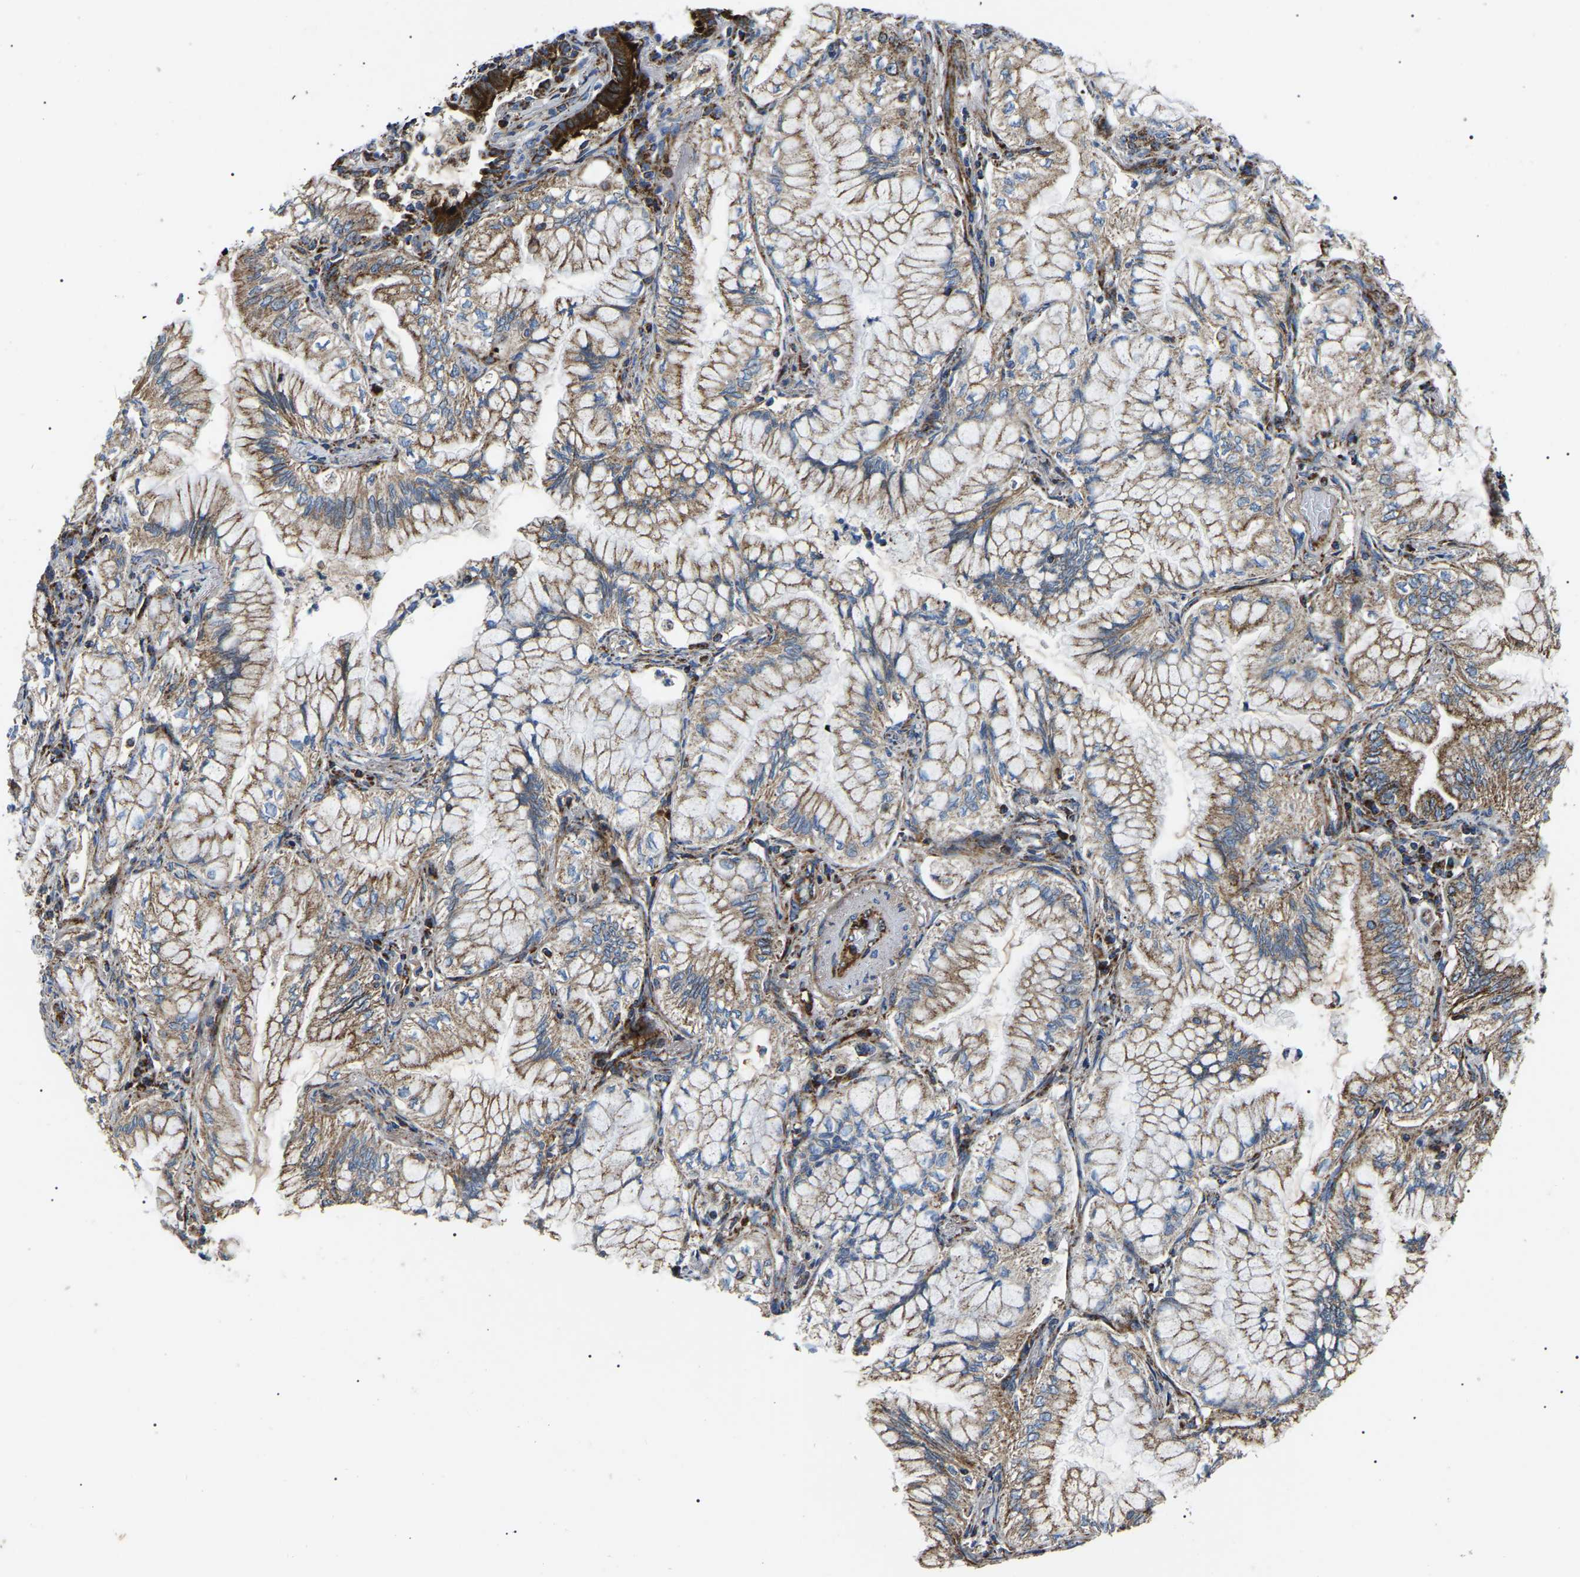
{"staining": {"intensity": "moderate", "quantity": ">75%", "location": "cytoplasmic/membranous"}, "tissue": "lung cancer", "cell_type": "Tumor cells", "image_type": "cancer", "snomed": [{"axis": "morphology", "description": "Adenocarcinoma, NOS"}, {"axis": "topography", "description": "Lung"}], "caption": "Immunohistochemical staining of lung cancer (adenocarcinoma) demonstrates medium levels of moderate cytoplasmic/membranous staining in approximately >75% of tumor cells.", "gene": "PPM1E", "patient": {"sex": "female", "age": 70}}